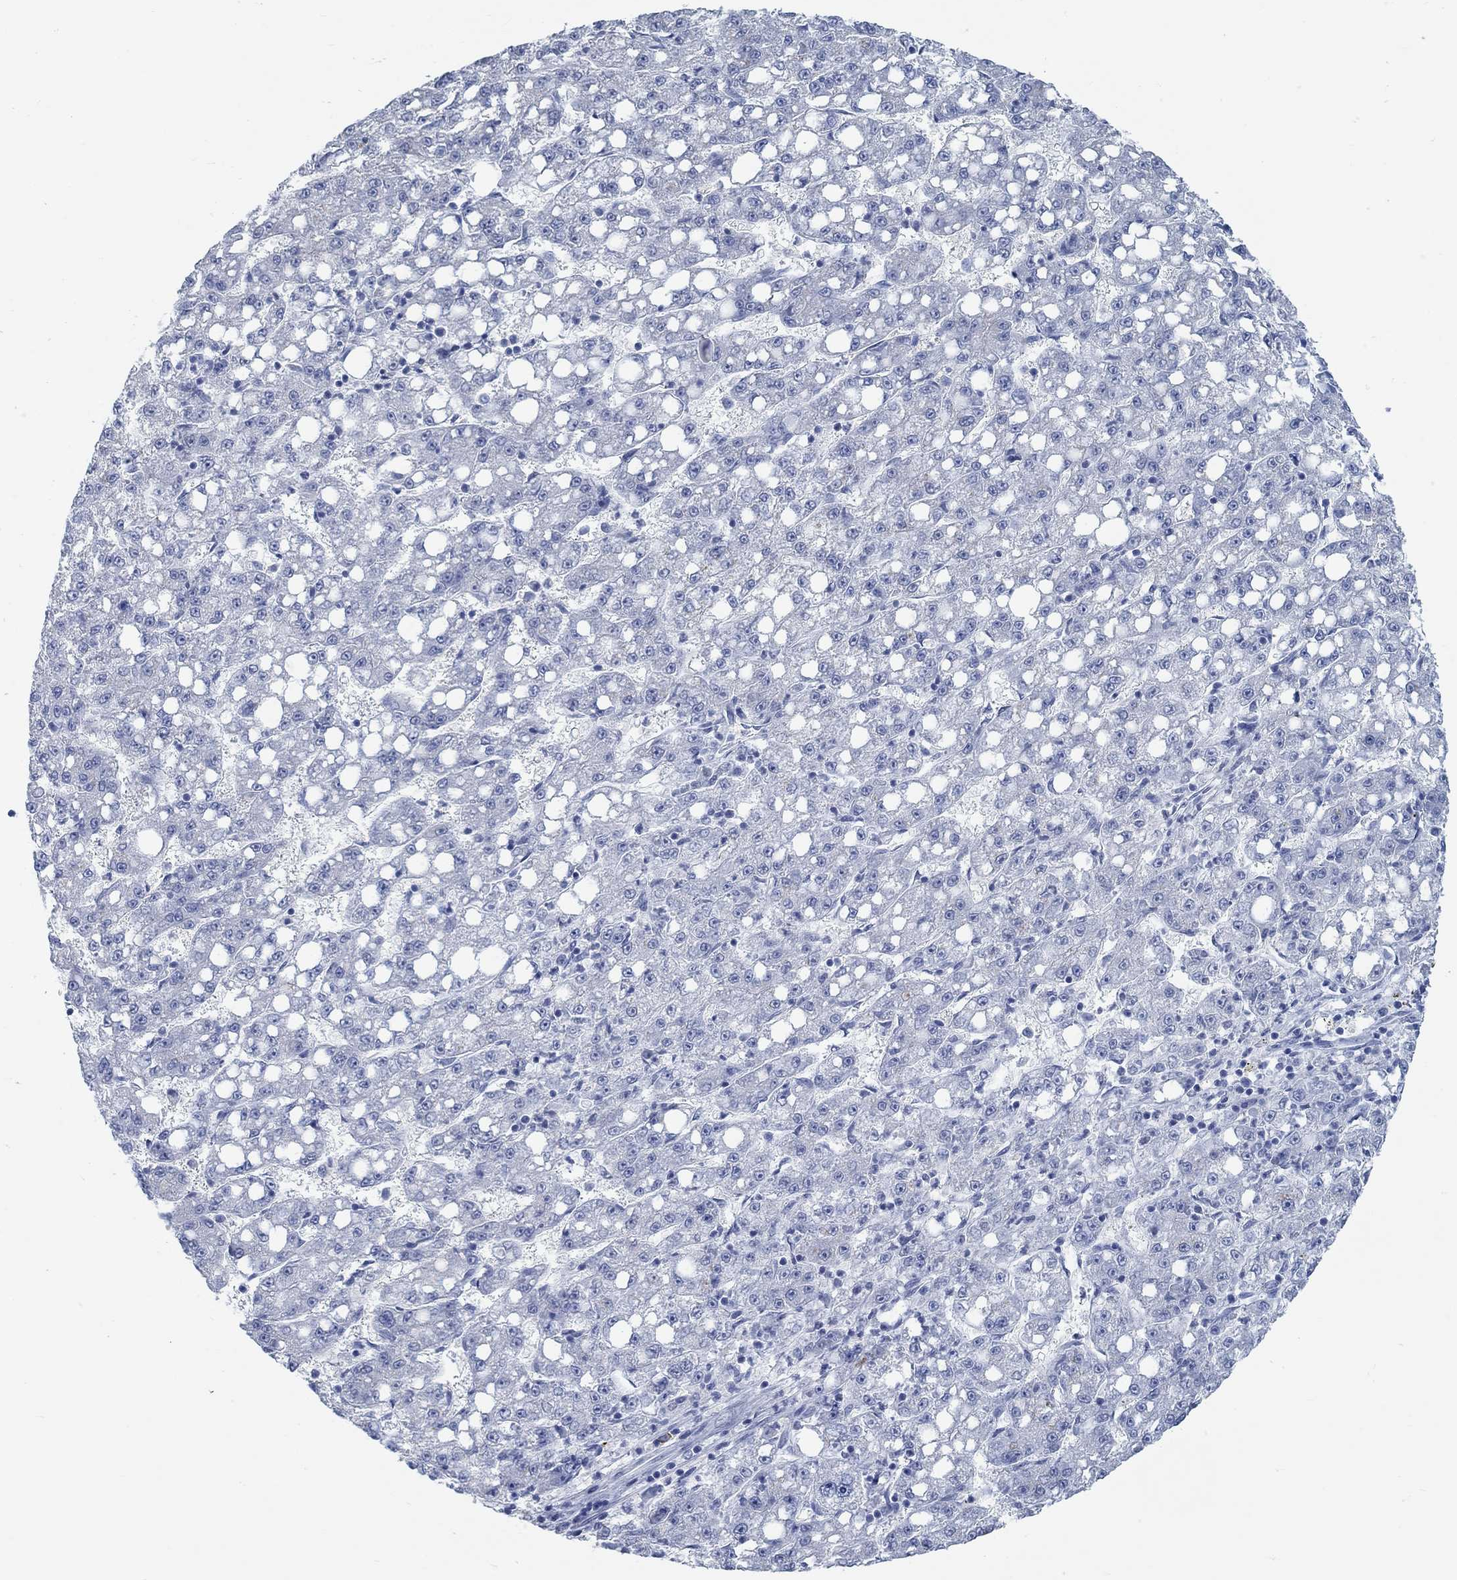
{"staining": {"intensity": "negative", "quantity": "none", "location": "none"}, "tissue": "liver cancer", "cell_type": "Tumor cells", "image_type": "cancer", "snomed": [{"axis": "morphology", "description": "Carcinoma, Hepatocellular, NOS"}, {"axis": "topography", "description": "Liver"}], "caption": "High magnification brightfield microscopy of liver hepatocellular carcinoma stained with DAB (3,3'-diaminobenzidine) (brown) and counterstained with hematoxylin (blue): tumor cells show no significant expression. (Immunohistochemistry, brightfield microscopy, high magnification).", "gene": "TEKT4", "patient": {"sex": "female", "age": 65}}